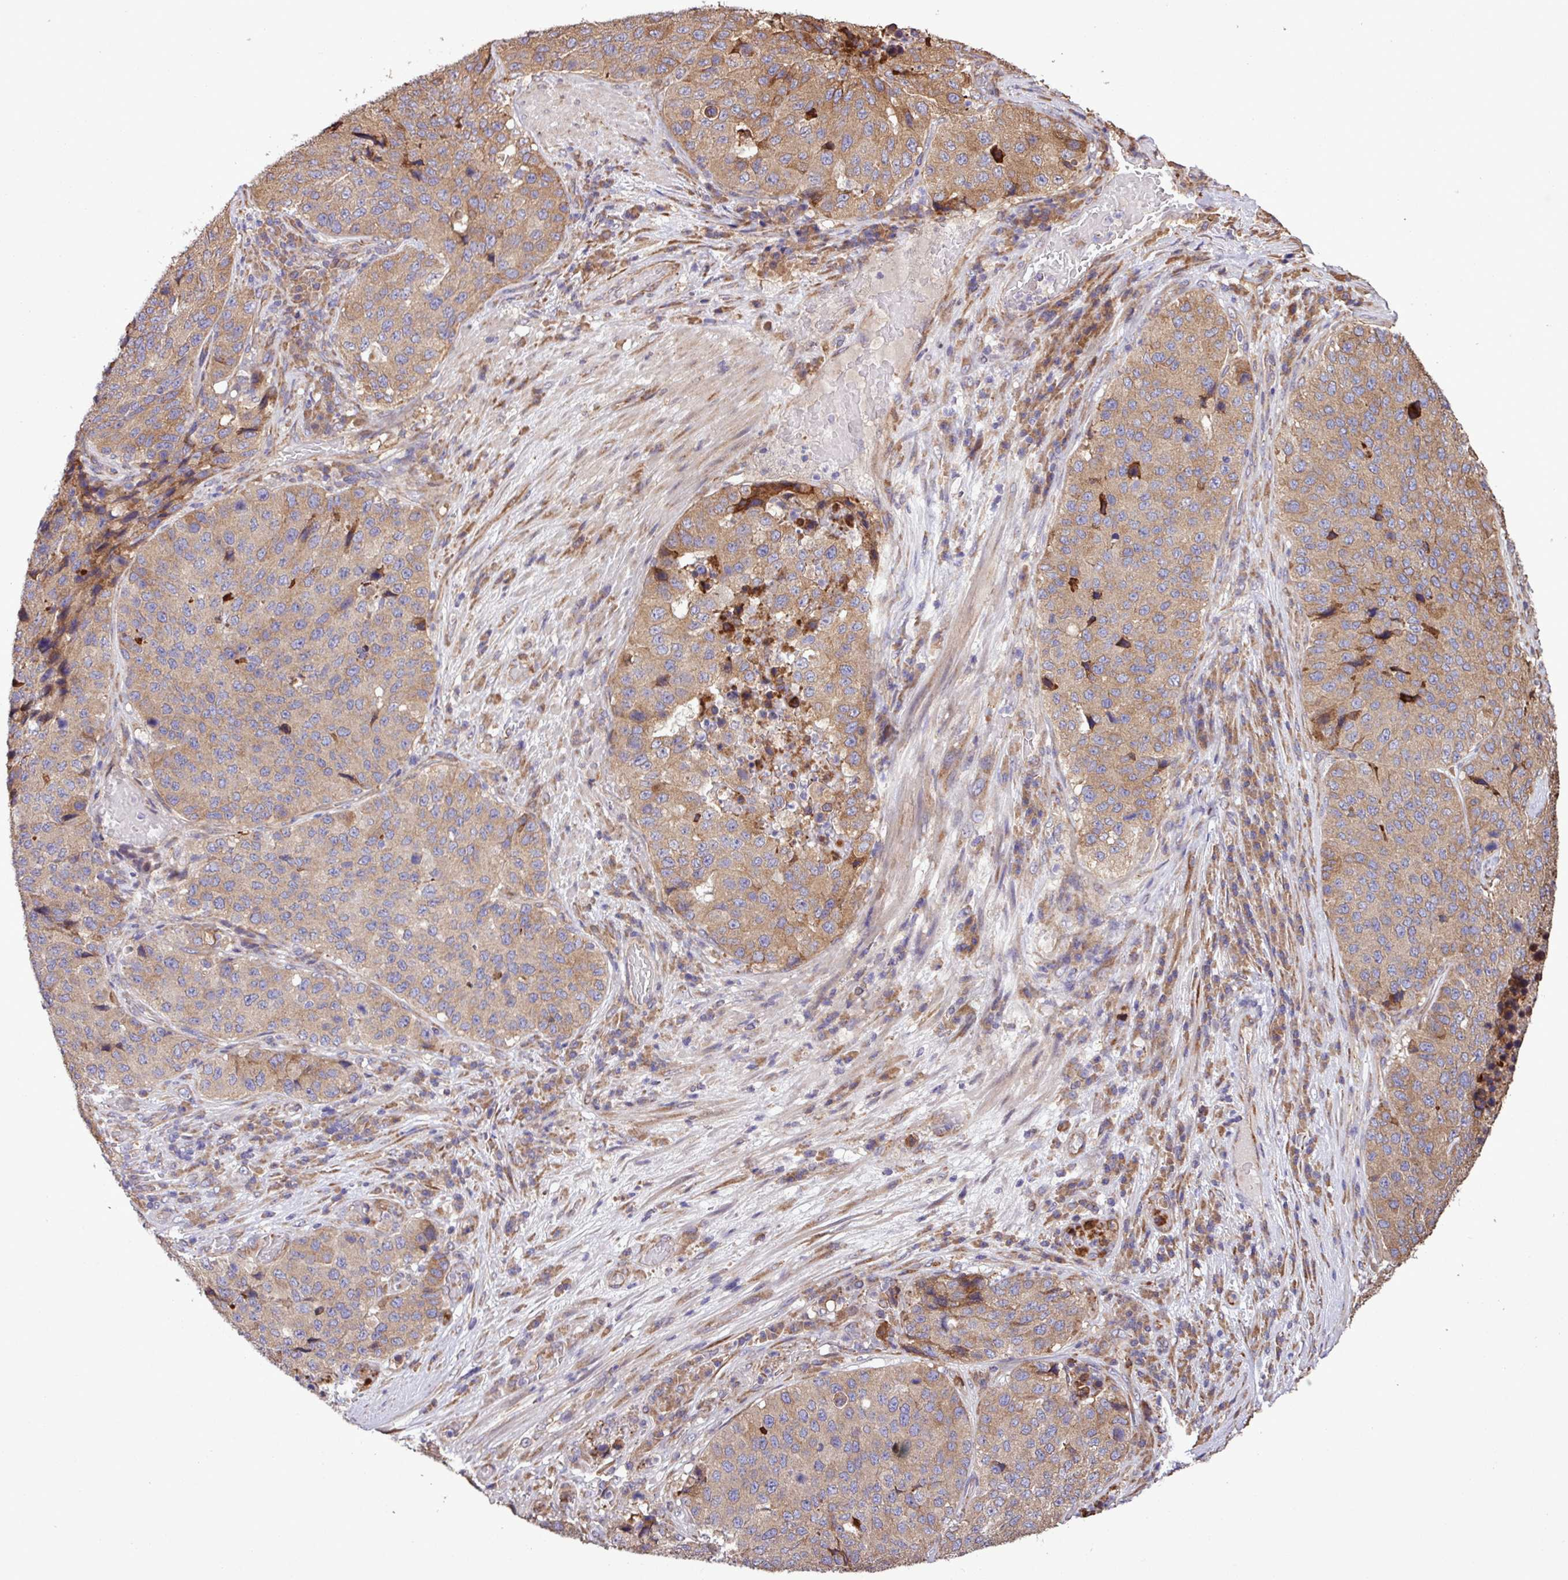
{"staining": {"intensity": "moderate", "quantity": ">75%", "location": "cytoplasmic/membranous"}, "tissue": "stomach cancer", "cell_type": "Tumor cells", "image_type": "cancer", "snomed": [{"axis": "morphology", "description": "Adenocarcinoma, NOS"}, {"axis": "topography", "description": "Stomach"}], "caption": "Stomach cancer stained for a protein (brown) demonstrates moderate cytoplasmic/membranous positive staining in about >75% of tumor cells.", "gene": "MEGF6", "patient": {"sex": "male", "age": 71}}